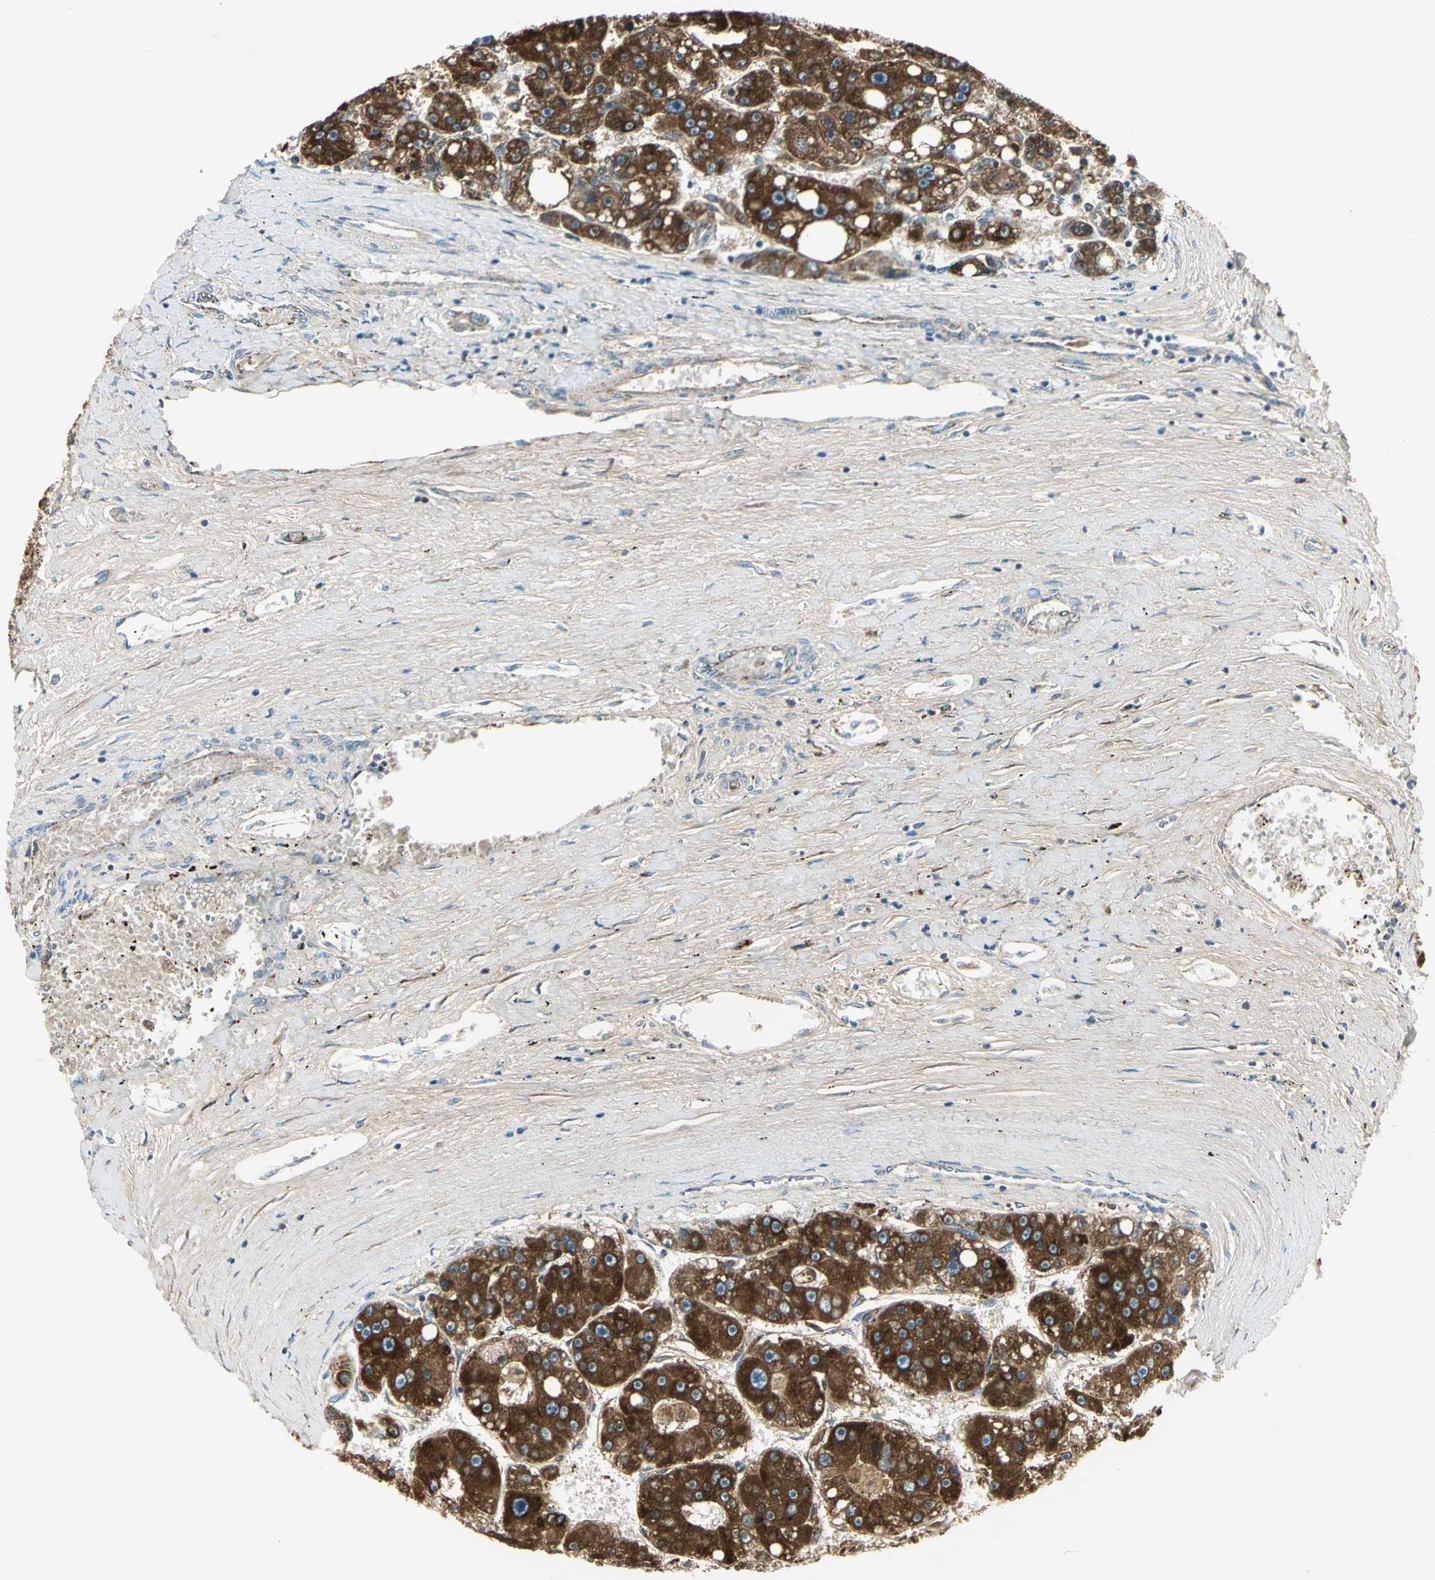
{"staining": {"intensity": "strong", "quantity": ">75%", "location": "cytoplasmic/membranous"}, "tissue": "liver cancer", "cell_type": "Tumor cells", "image_type": "cancer", "snomed": [{"axis": "morphology", "description": "Carcinoma, Hepatocellular, NOS"}, {"axis": "topography", "description": "Liver"}], "caption": "A brown stain labels strong cytoplasmic/membranous positivity of a protein in liver cancer tumor cells.", "gene": "ACADM", "patient": {"sex": "female", "age": 61}}